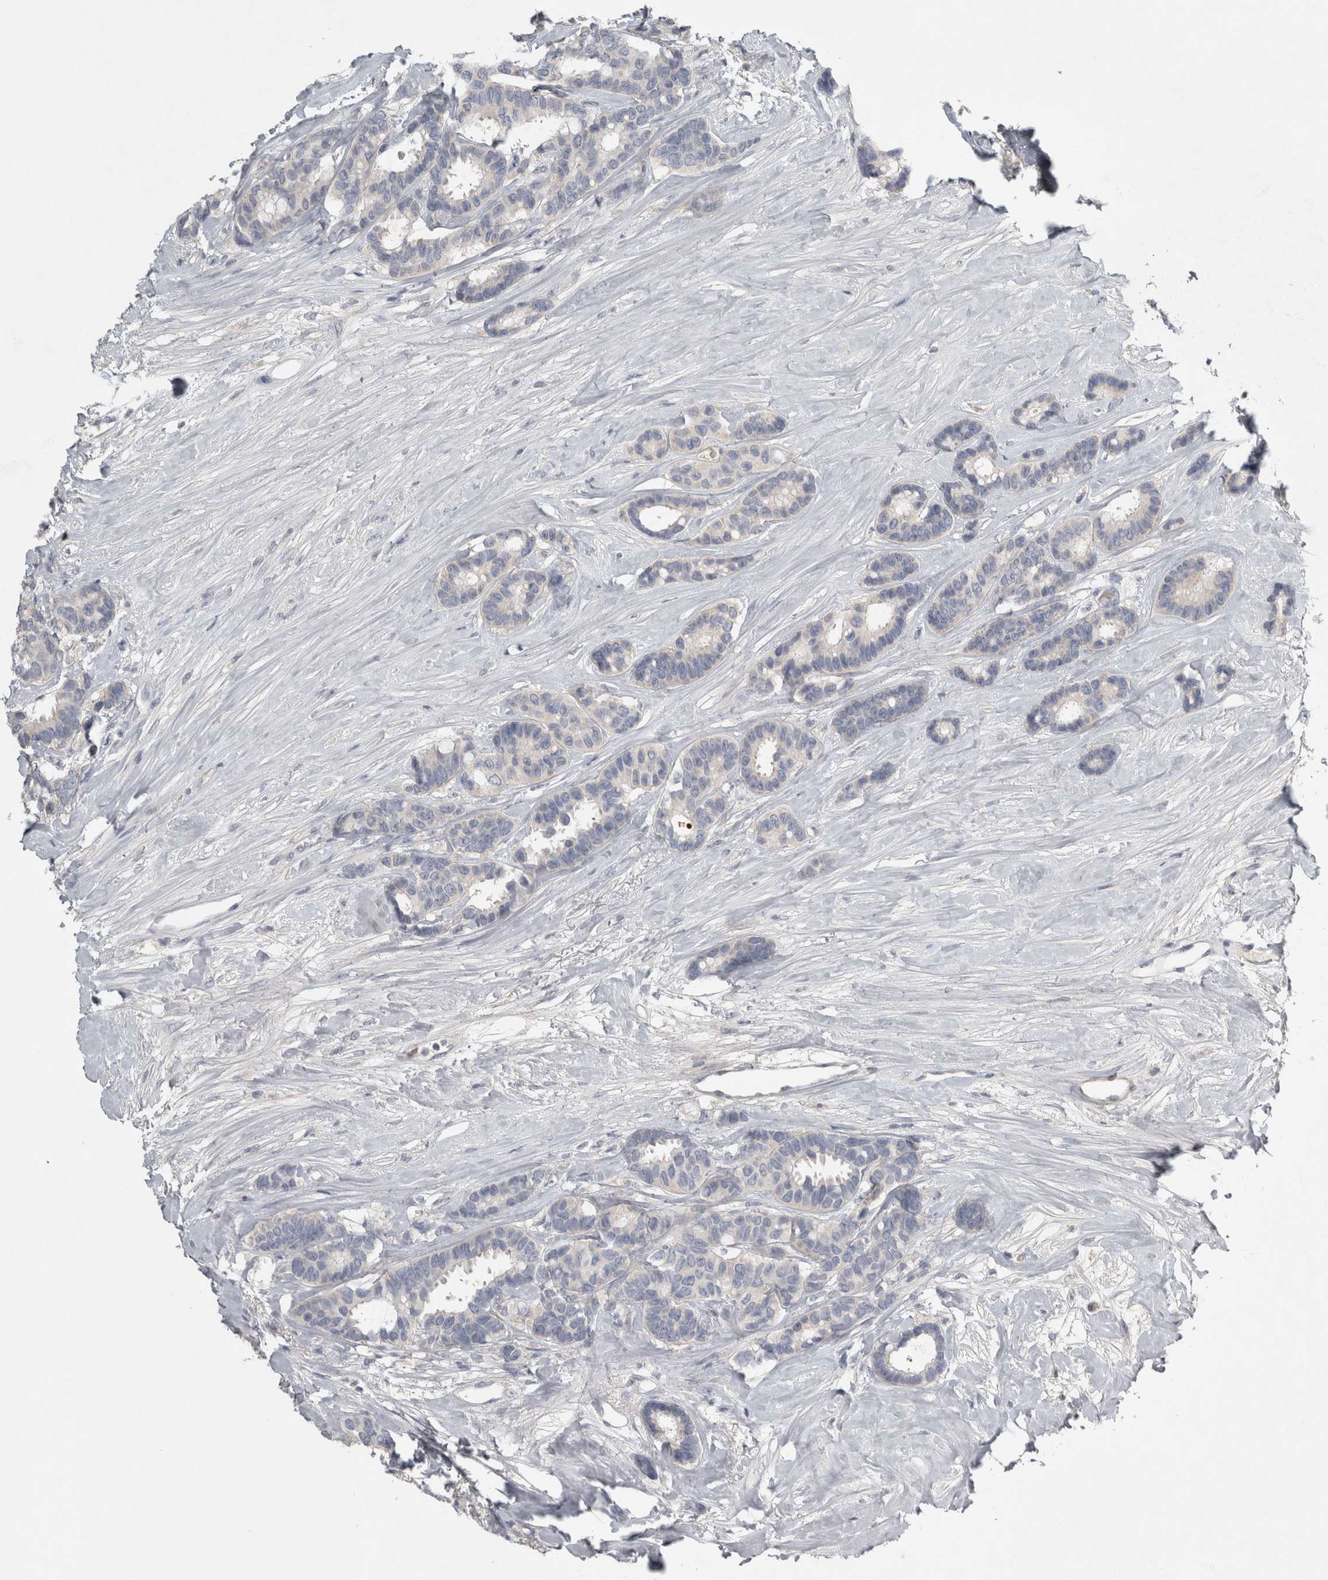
{"staining": {"intensity": "negative", "quantity": "none", "location": "none"}, "tissue": "breast cancer", "cell_type": "Tumor cells", "image_type": "cancer", "snomed": [{"axis": "morphology", "description": "Duct carcinoma"}, {"axis": "topography", "description": "Breast"}], "caption": "DAB immunohistochemical staining of breast cancer reveals no significant expression in tumor cells. The staining was performed using DAB to visualize the protein expression in brown, while the nuclei were stained in blue with hematoxylin (Magnification: 20x).", "gene": "ENPP7", "patient": {"sex": "female", "age": 87}}